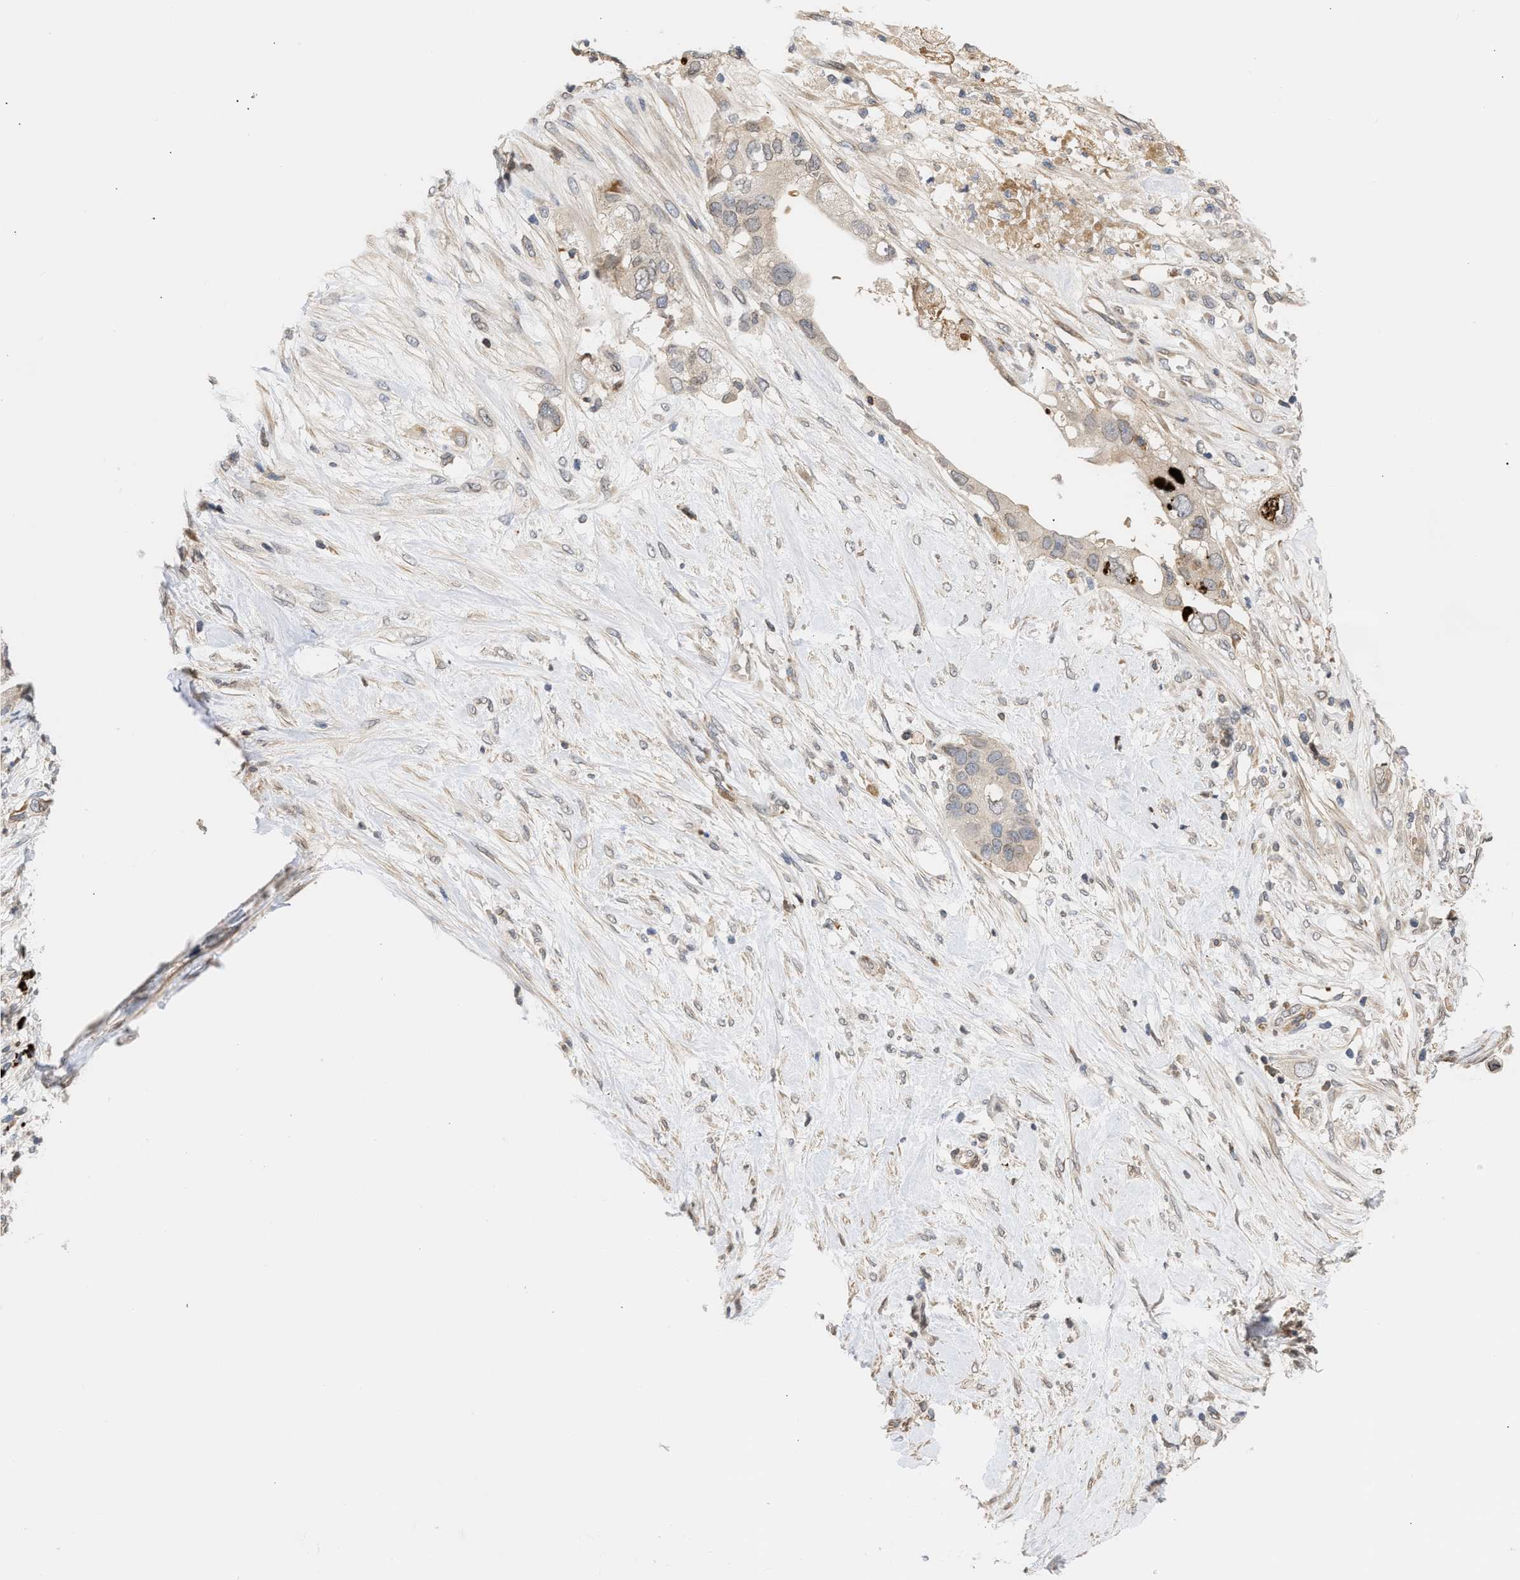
{"staining": {"intensity": "negative", "quantity": "none", "location": "none"}, "tissue": "pancreatic cancer", "cell_type": "Tumor cells", "image_type": "cancer", "snomed": [{"axis": "morphology", "description": "Adenocarcinoma, NOS"}, {"axis": "topography", "description": "Pancreas"}], "caption": "IHC of human pancreatic cancer (adenocarcinoma) displays no positivity in tumor cells. (DAB immunohistochemistry visualized using brightfield microscopy, high magnification).", "gene": "NUP62", "patient": {"sex": "female", "age": 56}}